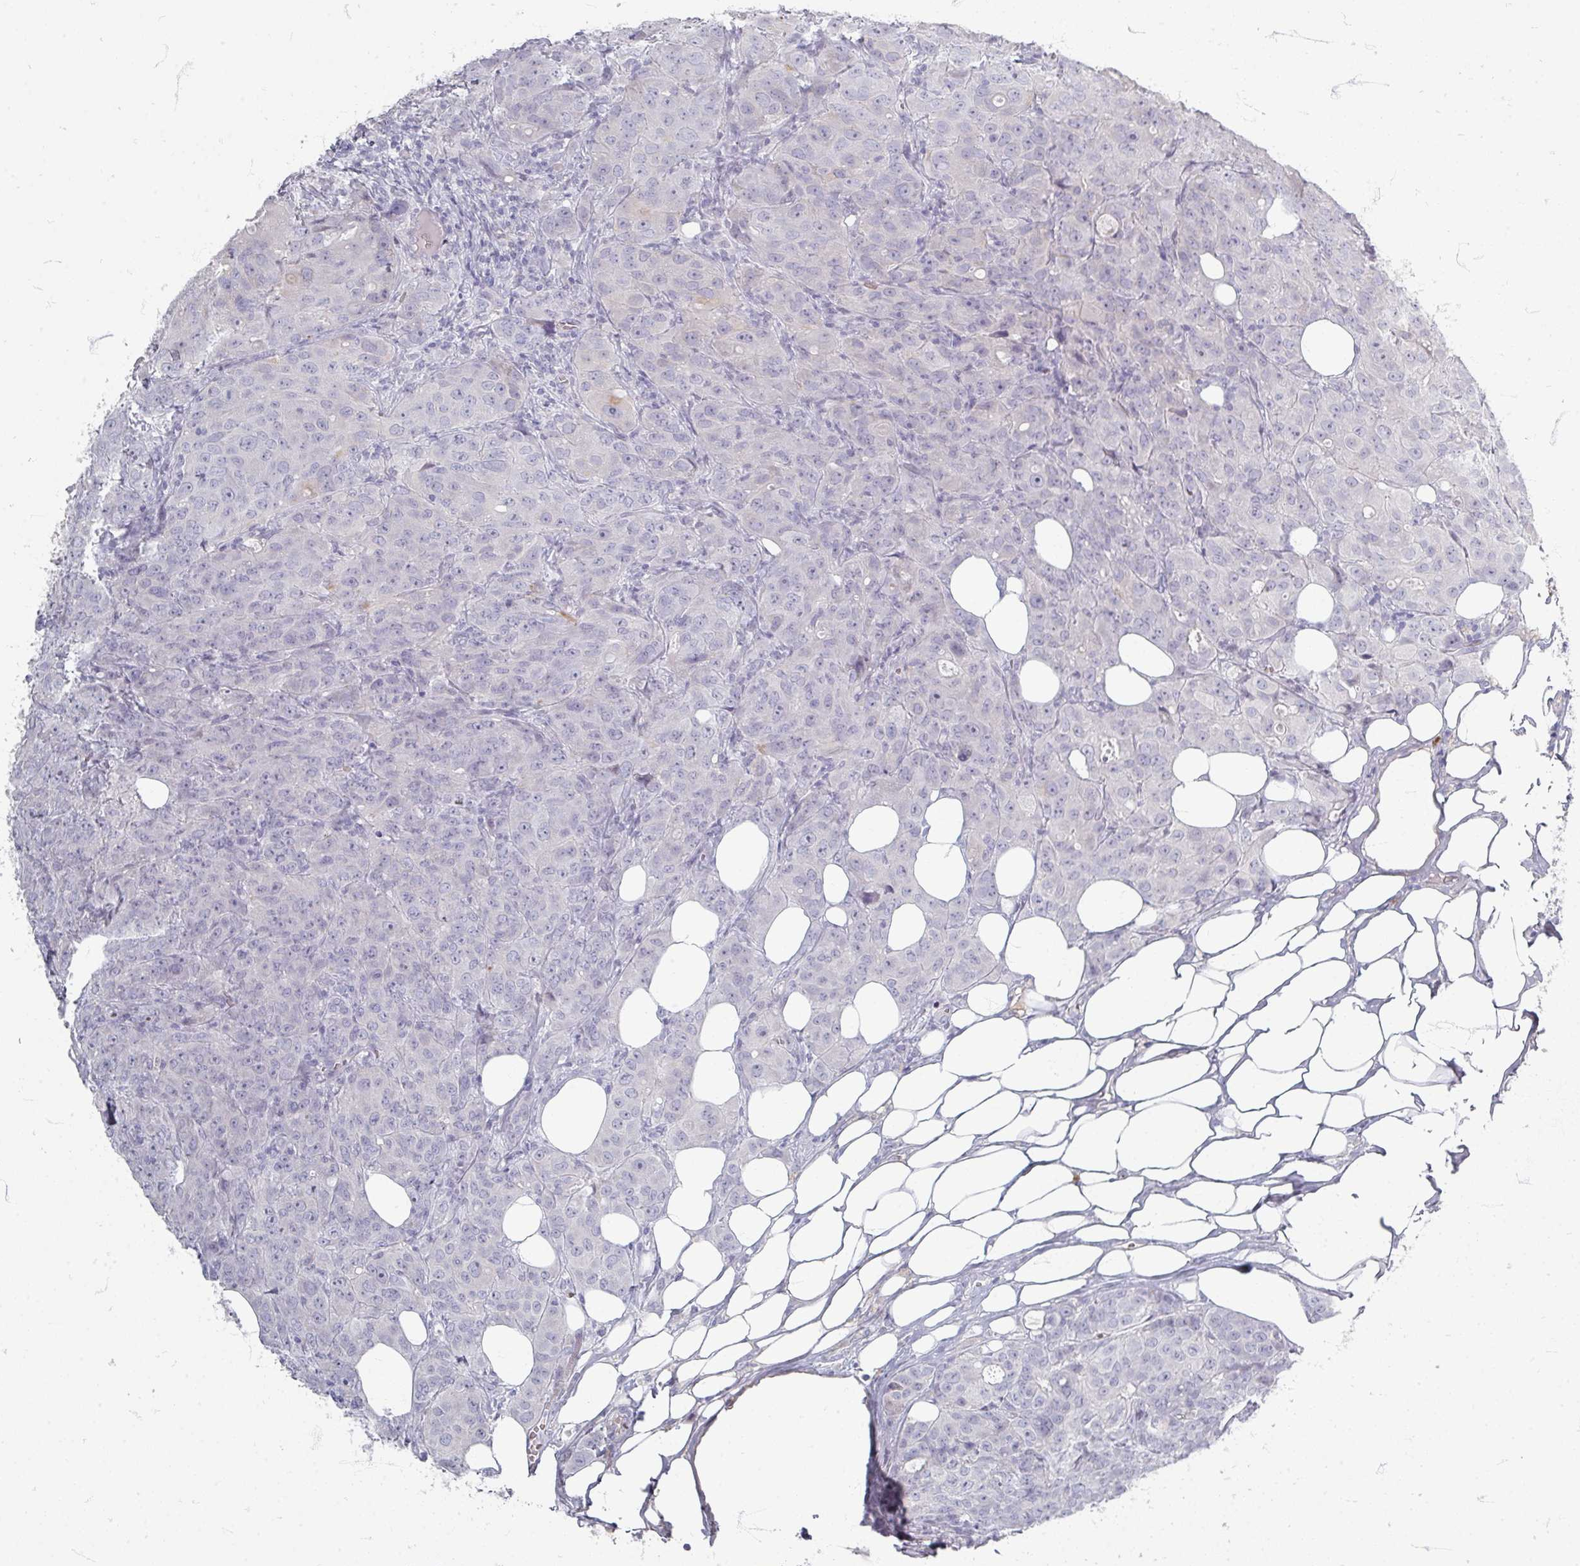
{"staining": {"intensity": "negative", "quantity": "none", "location": "none"}, "tissue": "breast cancer", "cell_type": "Tumor cells", "image_type": "cancer", "snomed": [{"axis": "morphology", "description": "Duct carcinoma"}, {"axis": "topography", "description": "Breast"}], "caption": "Tumor cells show no significant positivity in breast cancer (intraductal carcinoma).", "gene": "ZNF878", "patient": {"sex": "female", "age": 43}}